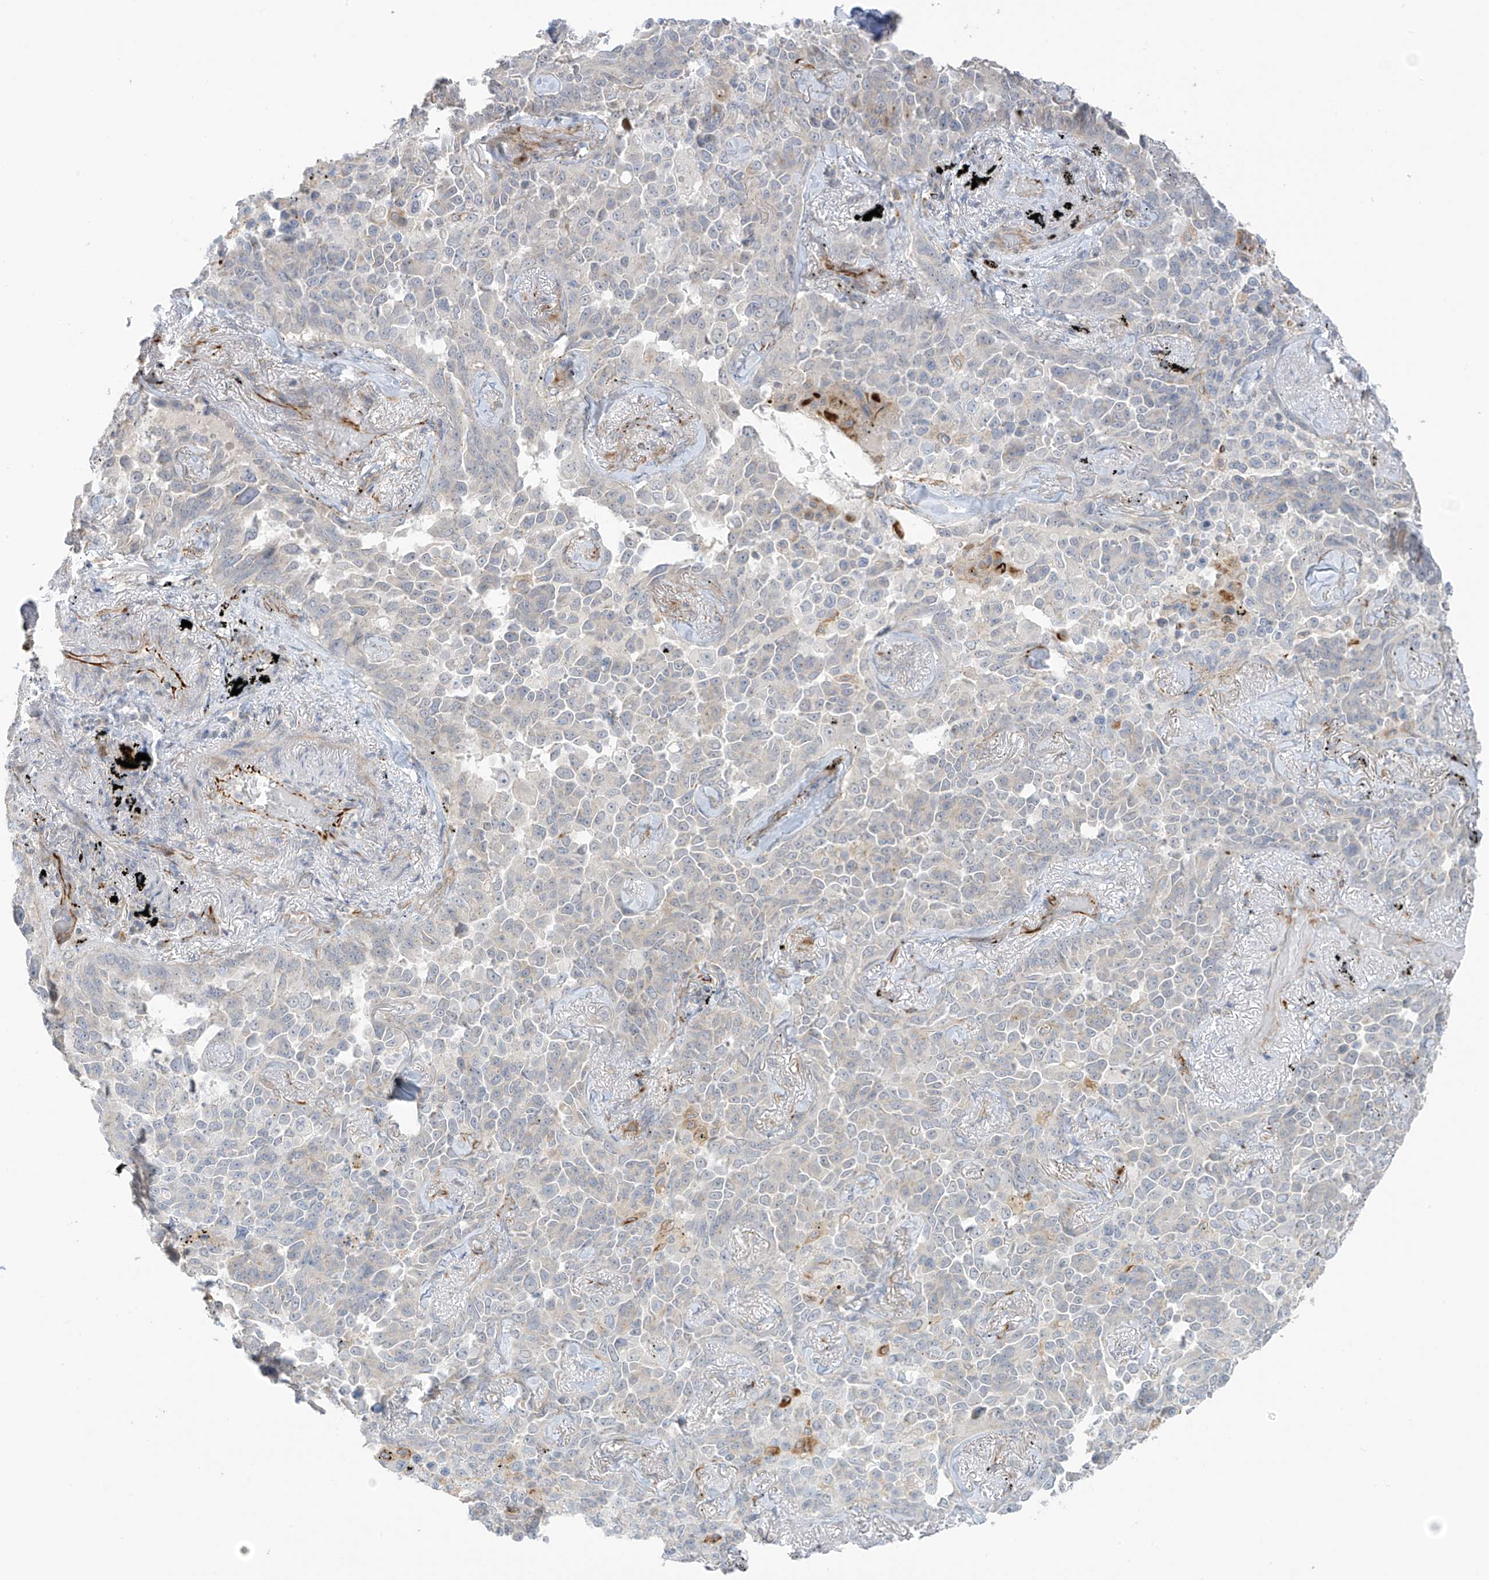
{"staining": {"intensity": "negative", "quantity": "none", "location": "none"}, "tissue": "lung cancer", "cell_type": "Tumor cells", "image_type": "cancer", "snomed": [{"axis": "morphology", "description": "Adenocarcinoma, NOS"}, {"axis": "topography", "description": "Lung"}], "caption": "IHC image of neoplastic tissue: human lung cancer stained with DAB (3,3'-diaminobenzidine) demonstrates no significant protein staining in tumor cells.", "gene": "HS6ST2", "patient": {"sex": "female", "age": 67}}